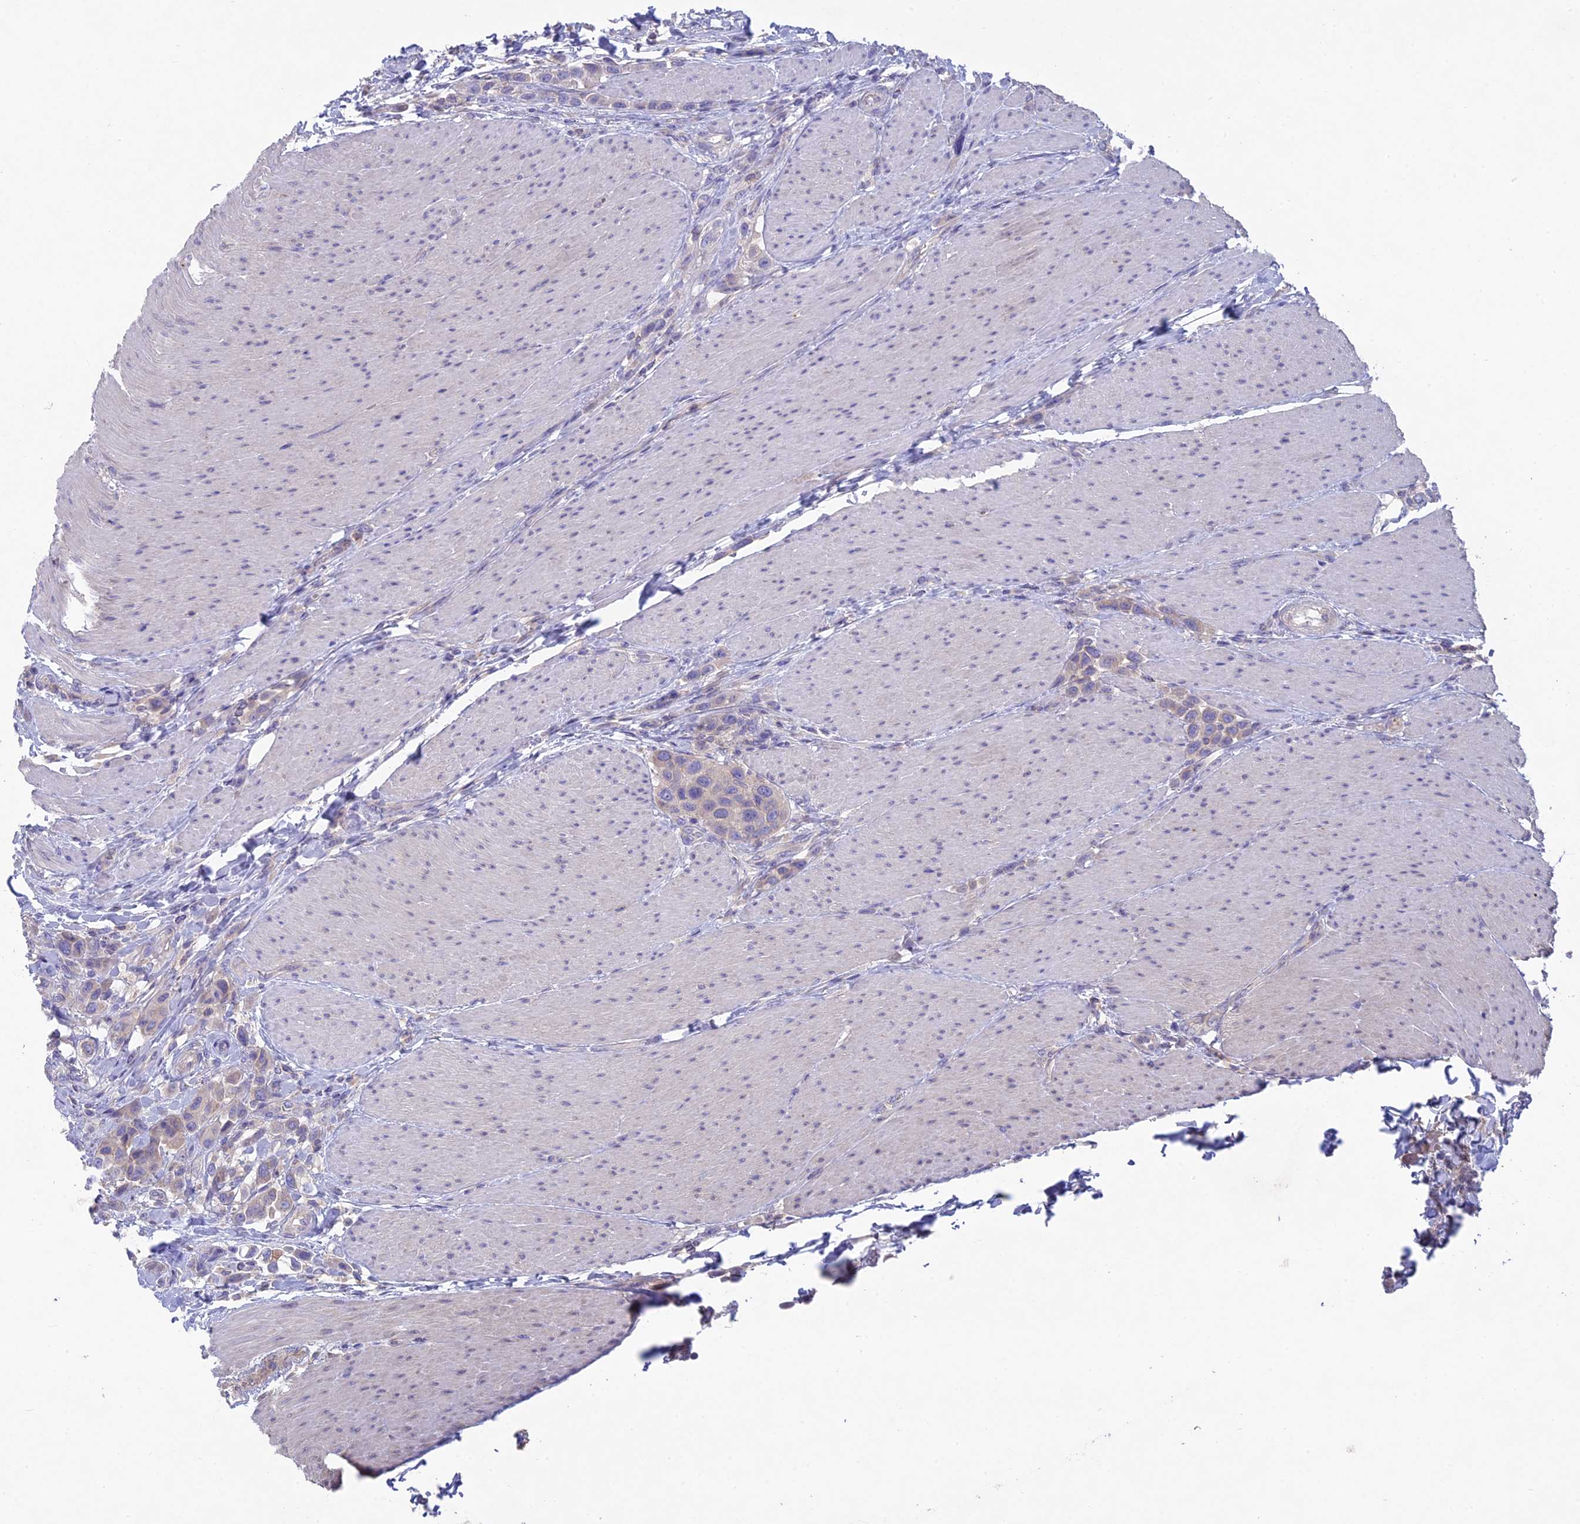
{"staining": {"intensity": "weak", "quantity": "<25%", "location": "cytoplasmic/membranous"}, "tissue": "urothelial cancer", "cell_type": "Tumor cells", "image_type": "cancer", "snomed": [{"axis": "morphology", "description": "Urothelial carcinoma, High grade"}, {"axis": "topography", "description": "Urinary bladder"}], "caption": "Immunohistochemical staining of high-grade urothelial carcinoma shows no significant expression in tumor cells.", "gene": "PZP", "patient": {"sex": "male", "age": 50}}